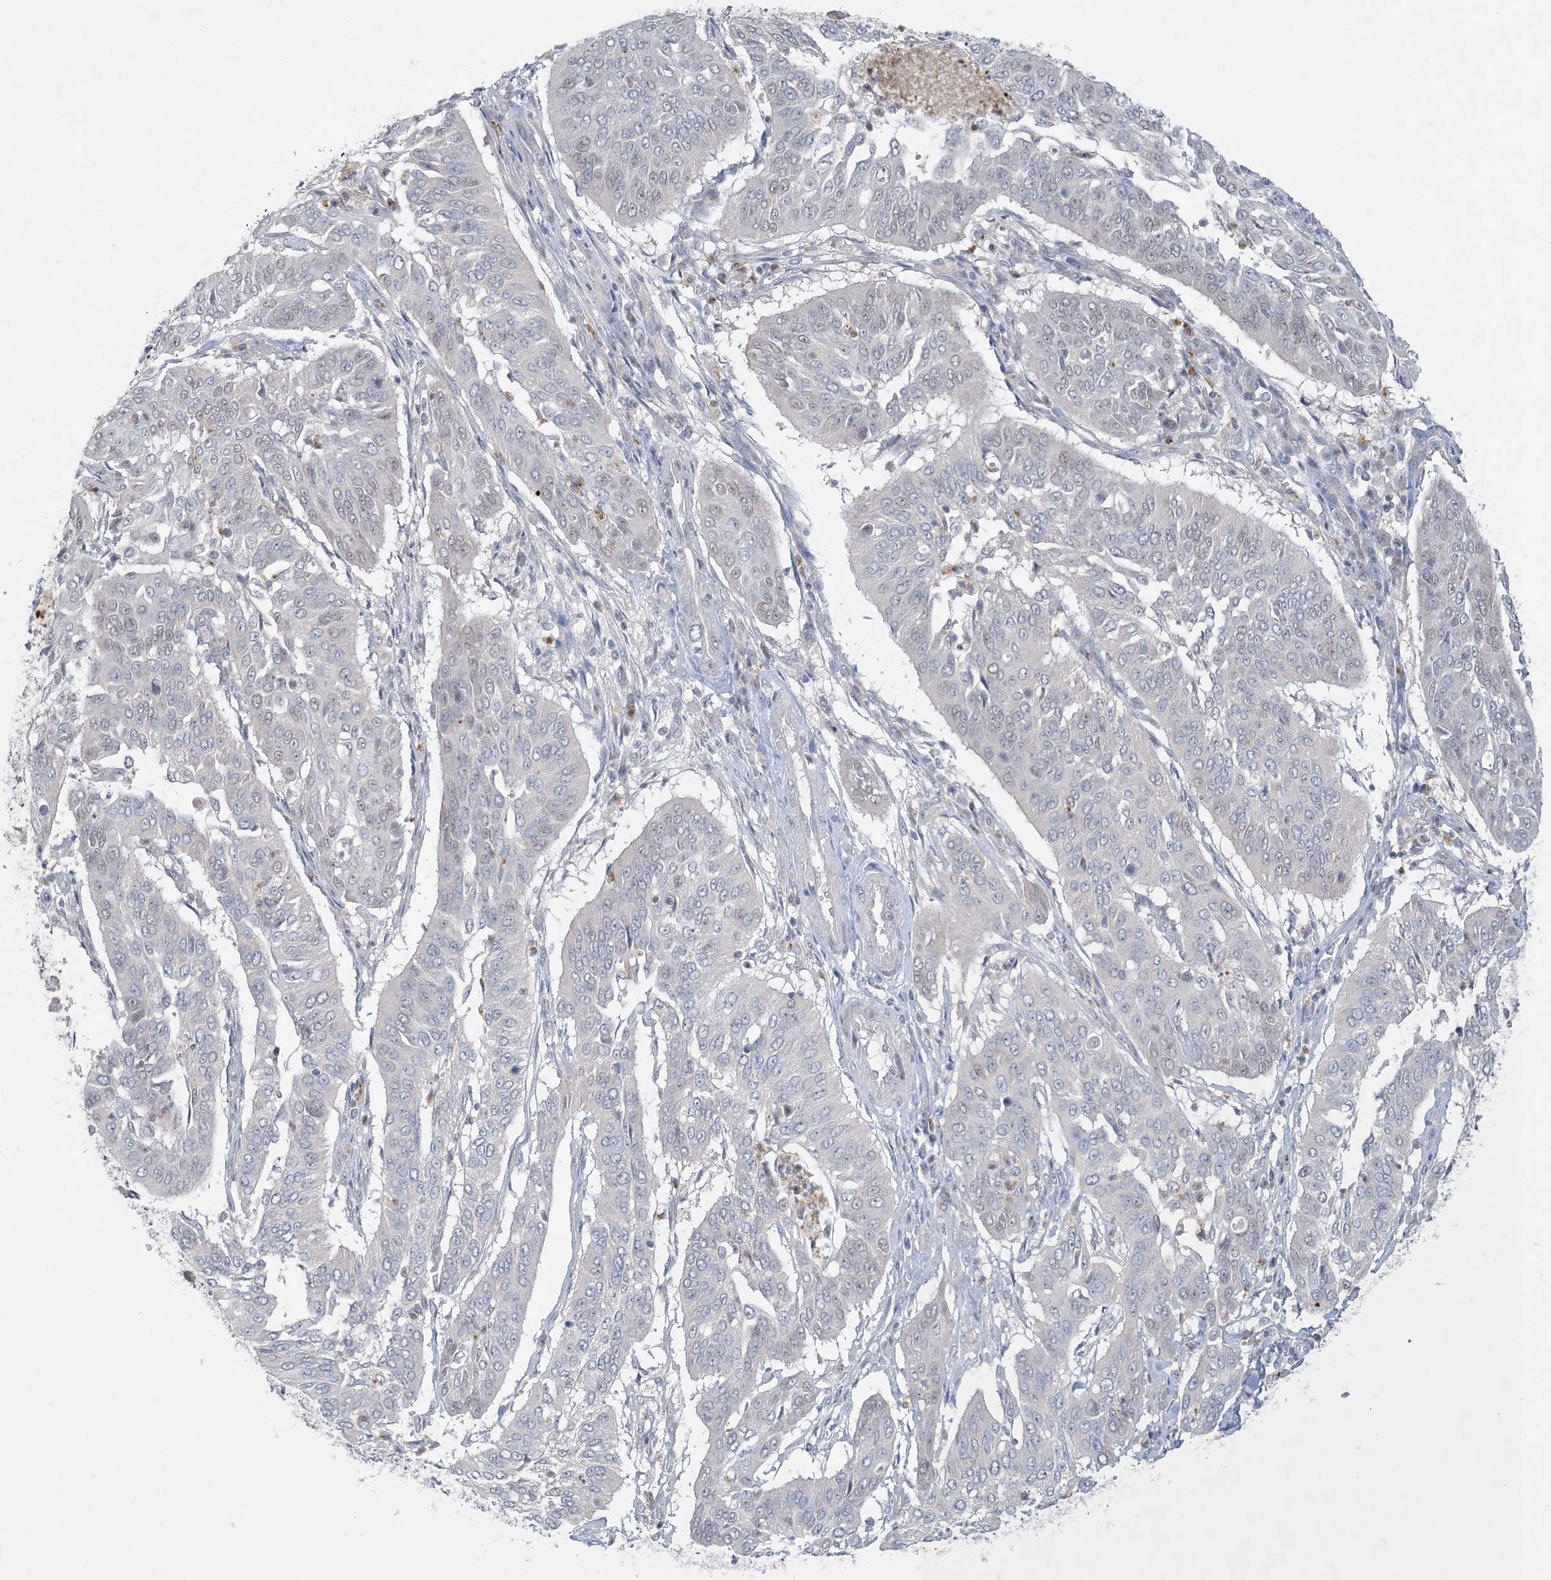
{"staining": {"intensity": "negative", "quantity": "none", "location": "none"}, "tissue": "cervical cancer", "cell_type": "Tumor cells", "image_type": "cancer", "snomed": [{"axis": "morphology", "description": "Normal tissue, NOS"}, {"axis": "morphology", "description": "Squamous cell carcinoma, NOS"}, {"axis": "topography", "description": "Cervix"}], "caption": "Immunohistochemistry micrograph of neoplastic tissue: human cervical cancer (squamous cell carcinoma) stained with DAB (3,3'-diaminobenzidine) reveals no significant protein expression in tumor cells. (DAB (3,3'-diaminobenzidine) IHC visualized using brightfield microscopy, high magnification).", "gene": "KIF3A", "patient": {"sex": "female", "age": 39}}